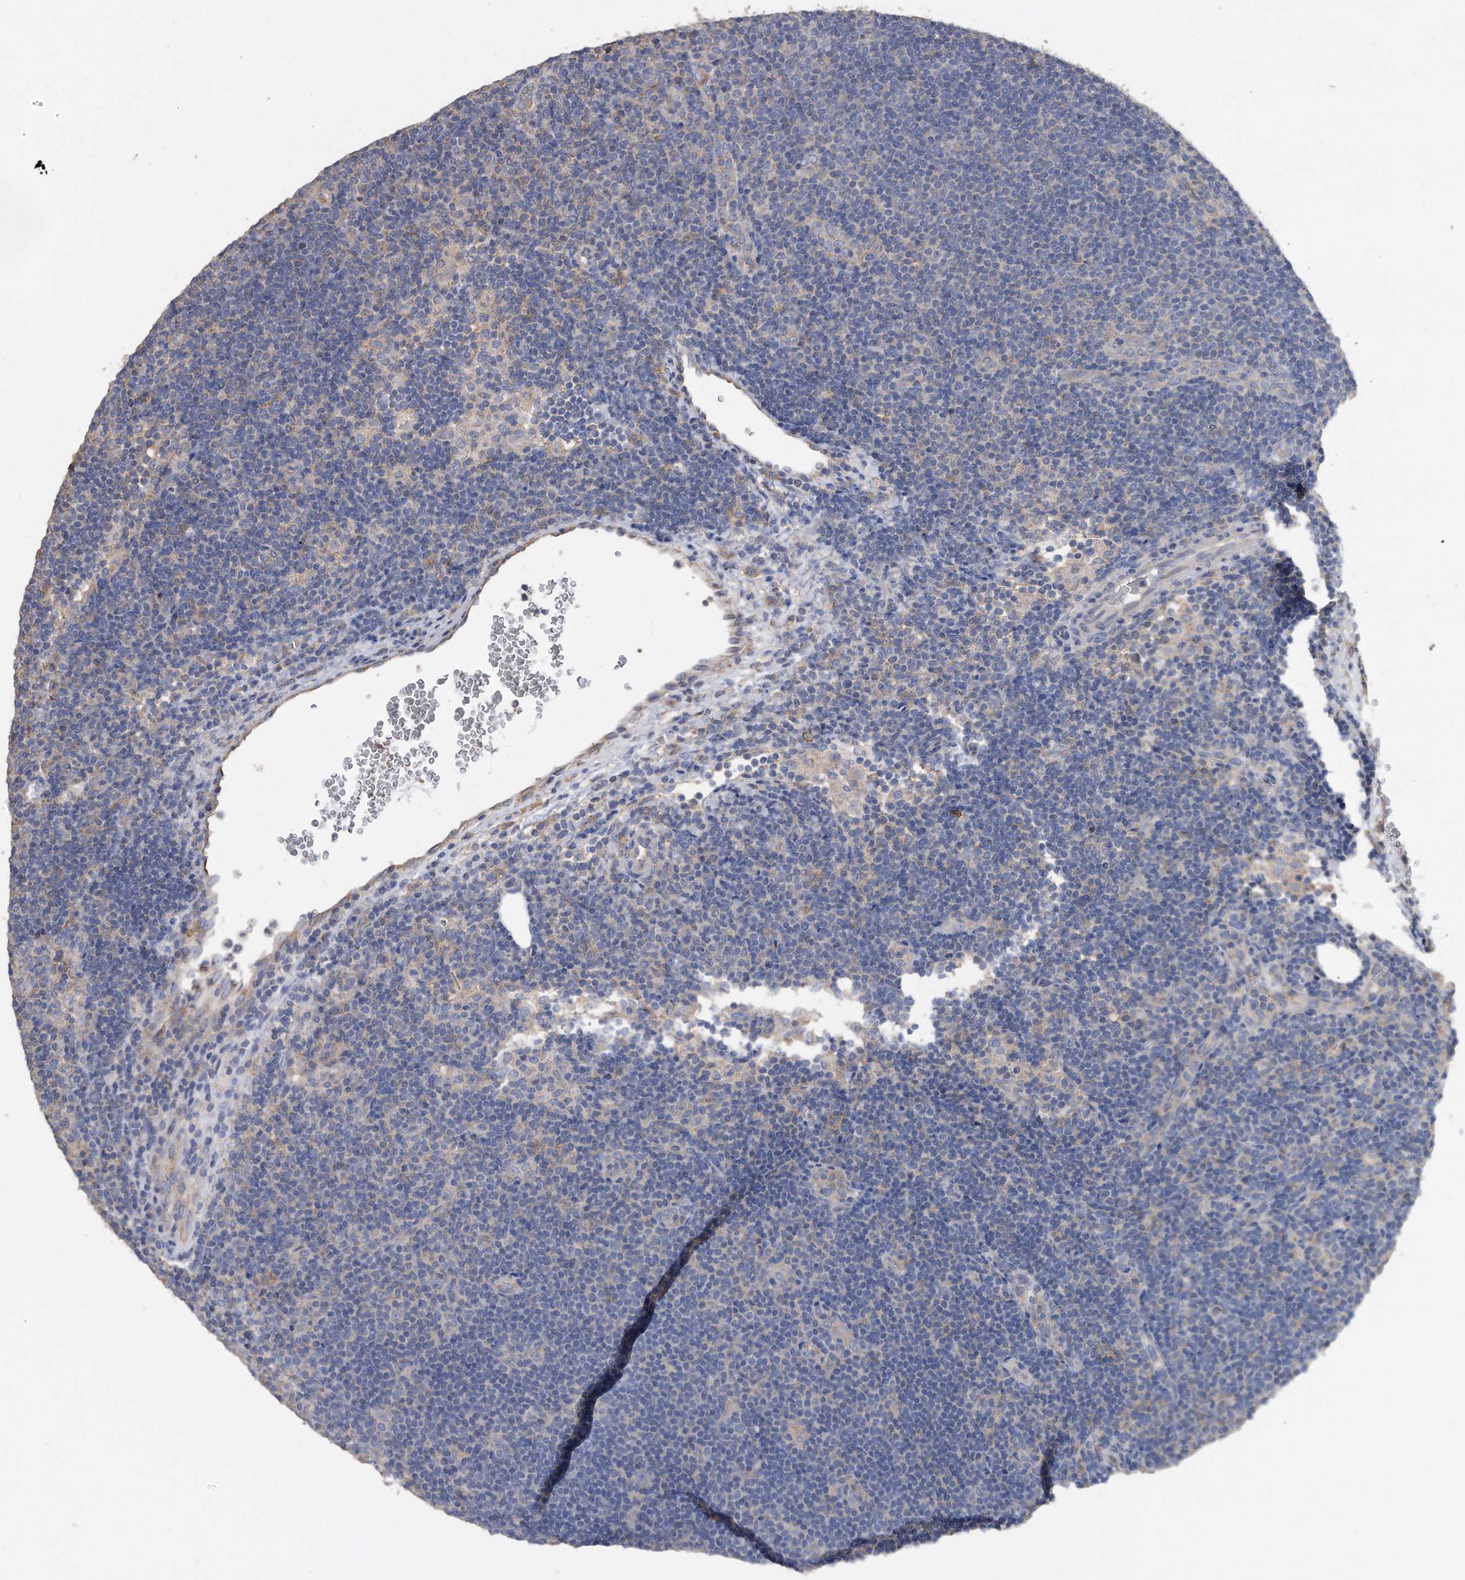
{"staining": {"intensity": "negative", "quantity": "none", "location": "none"}, "tissue": "lymphoma", "cell_type": "Tumor cells", "image_type": "cancer", "snomed": [{"axis": "morphology", "description": "Hodgkin's disease, NOS"}, {"axis": "topography", "description": "Lymph node"}], "caption": "A high-resolution histopathology image shows immunohistochemistry (IHC) staining of Hodgkin's disease, which displays no significant expression in tumor cells.", "gene": "CDCP1", "patient": {"sex": "female", "age": 57}}